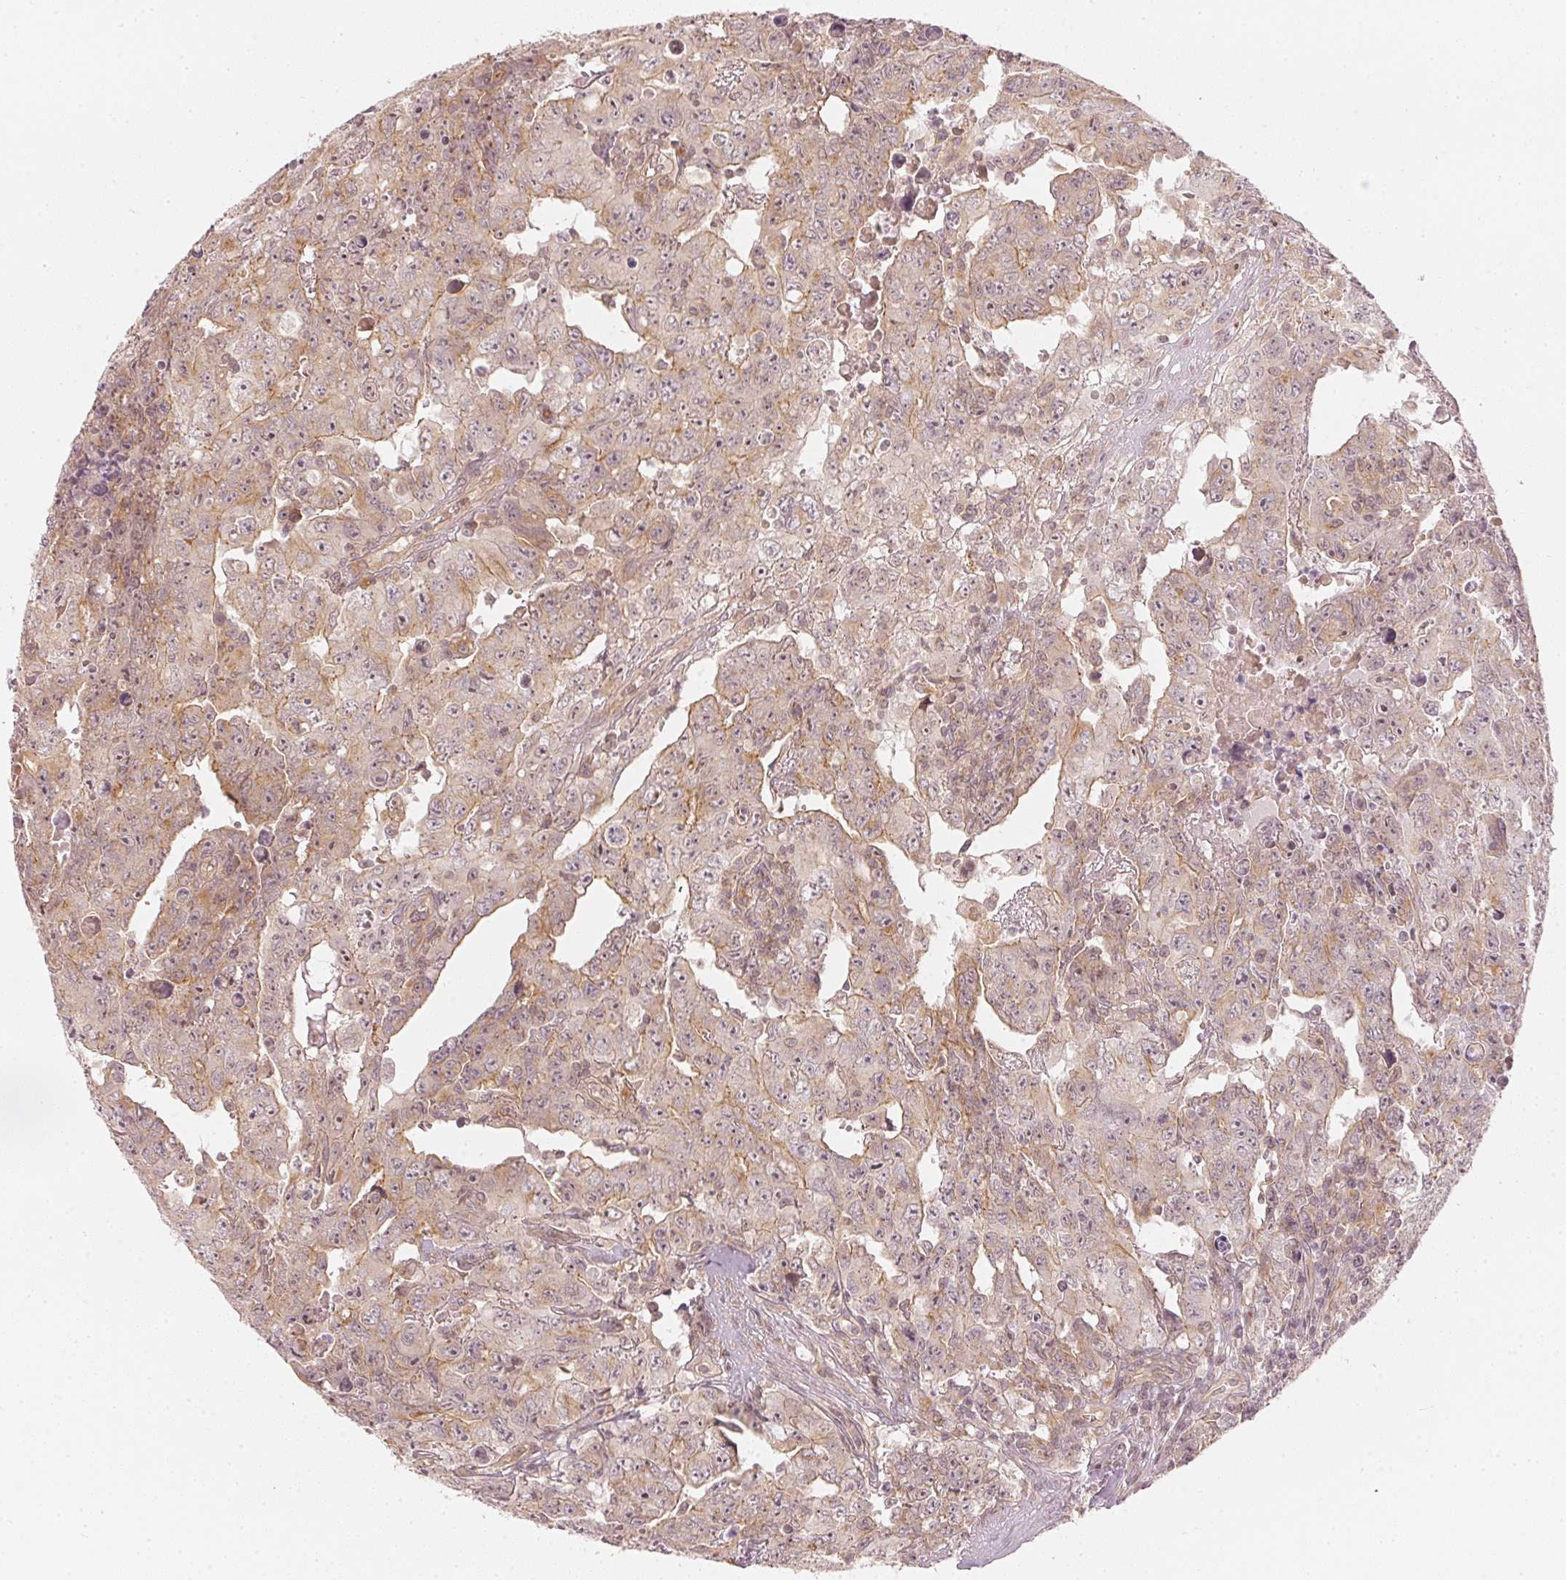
{"staining": {"intensity": "weak", "quantity": ">75%", "location": "cytoplasmic/membranous"}, "tissue": "testis cancer", "cell_type": "Tumor cells", "image_type": "cancer", "snomed": [{"axis": "morphology", "description": "Carcinoma, Embryonal, NOS"}, {"axis": "topography", "description": "Testis"}], "caption": "A brown stain shows weak cytoplasmic/membranous expression of a protein in human testis cancer tumor cells.", "gene": "WDR54", "patient": {"sex": "male", "age": 24}}